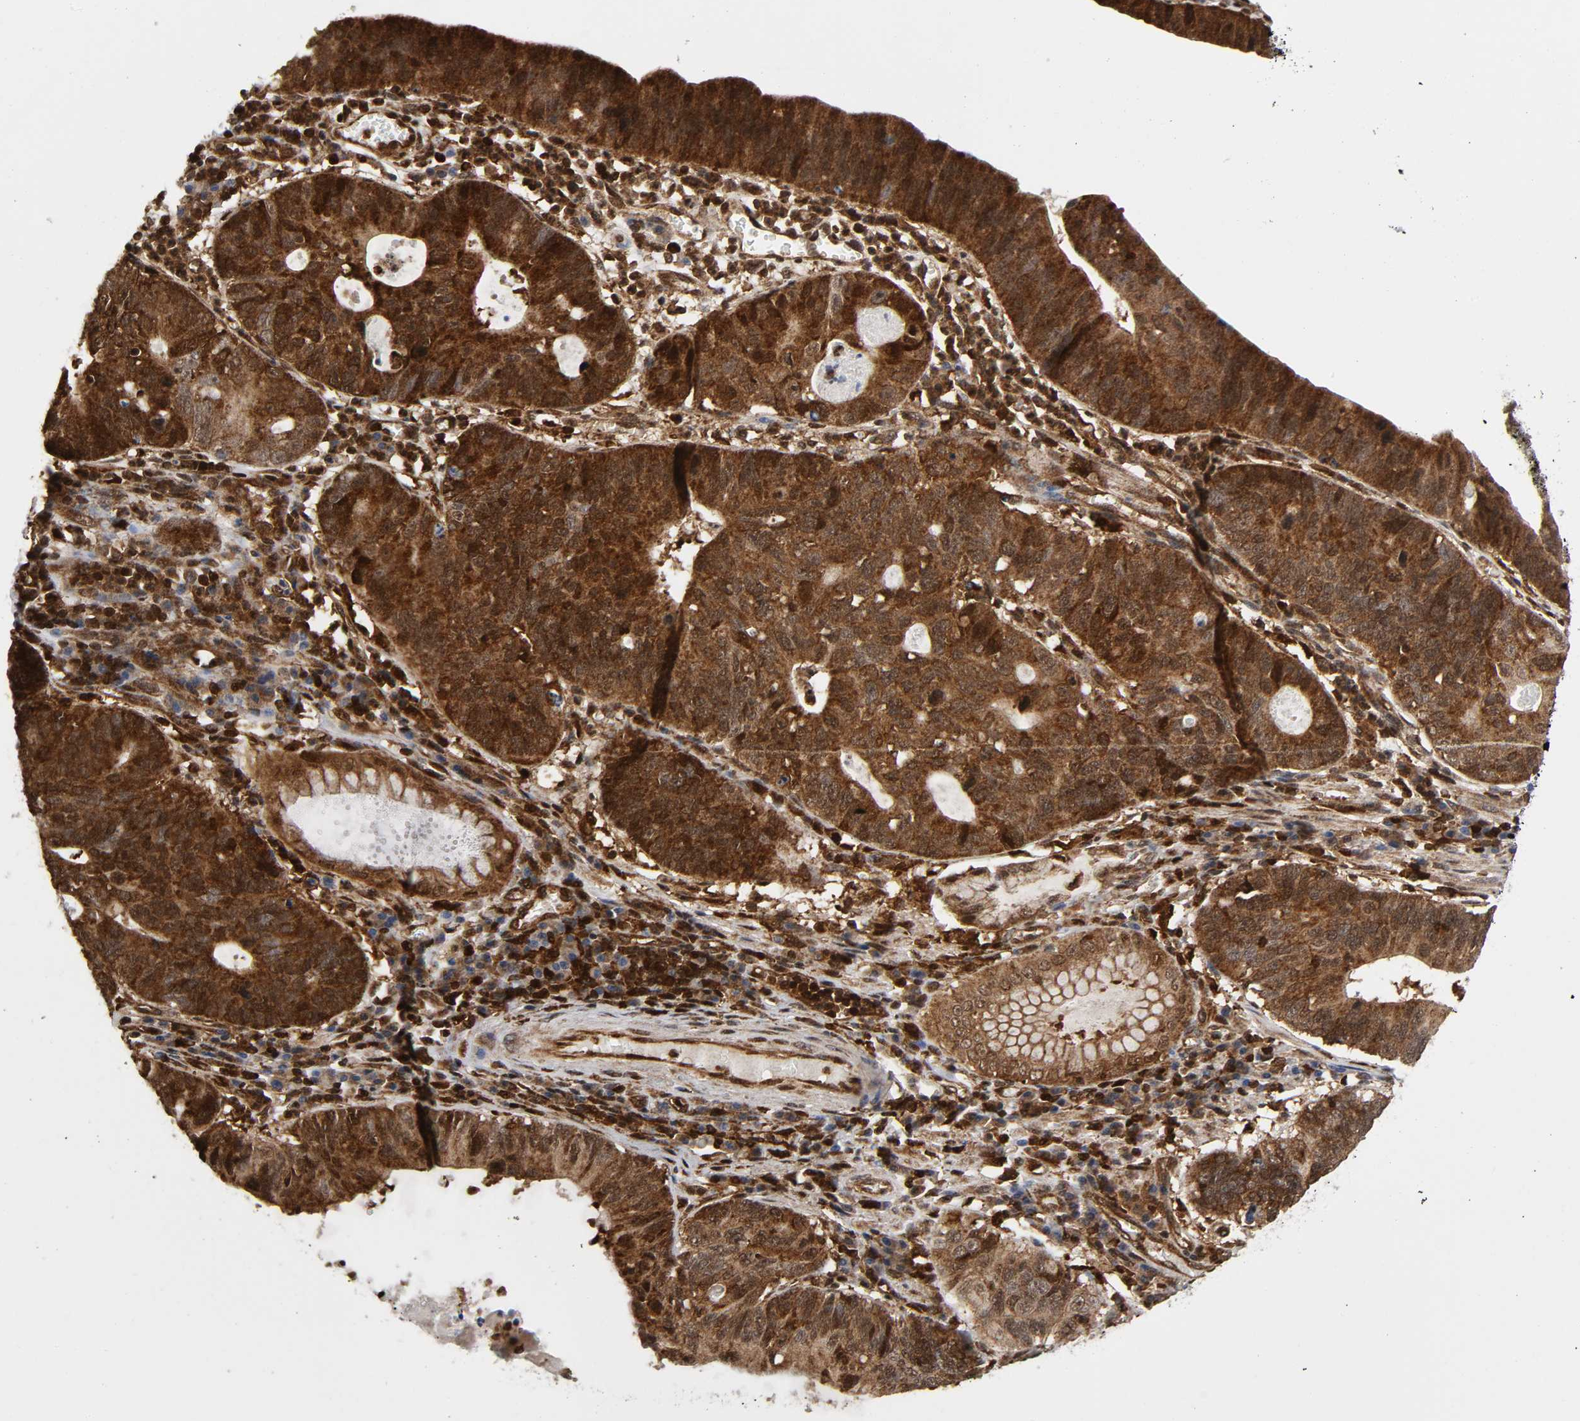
{"staining": {"intensity": "strong", "quantity": ">75%", "location": "cytoplasmic/membranous"}, "tissue": "stomach cancer", "cell_type": "Tumor cells", "image_type": "cancer", "snomed": [{"axis": "morphology", "description": "Adenocarcinoma, NOS"}, {"axis": "topography", "description": "Stomach"}], "caption": "There is high levels of strong cytoplasmic/membranous staining in tumor cells of stomach adenocarcinoma, as demonstrated by immunohistochemical staining (brown color).", "gene": "MAPK1", "patient": {"sex": "male", "age": 59}}